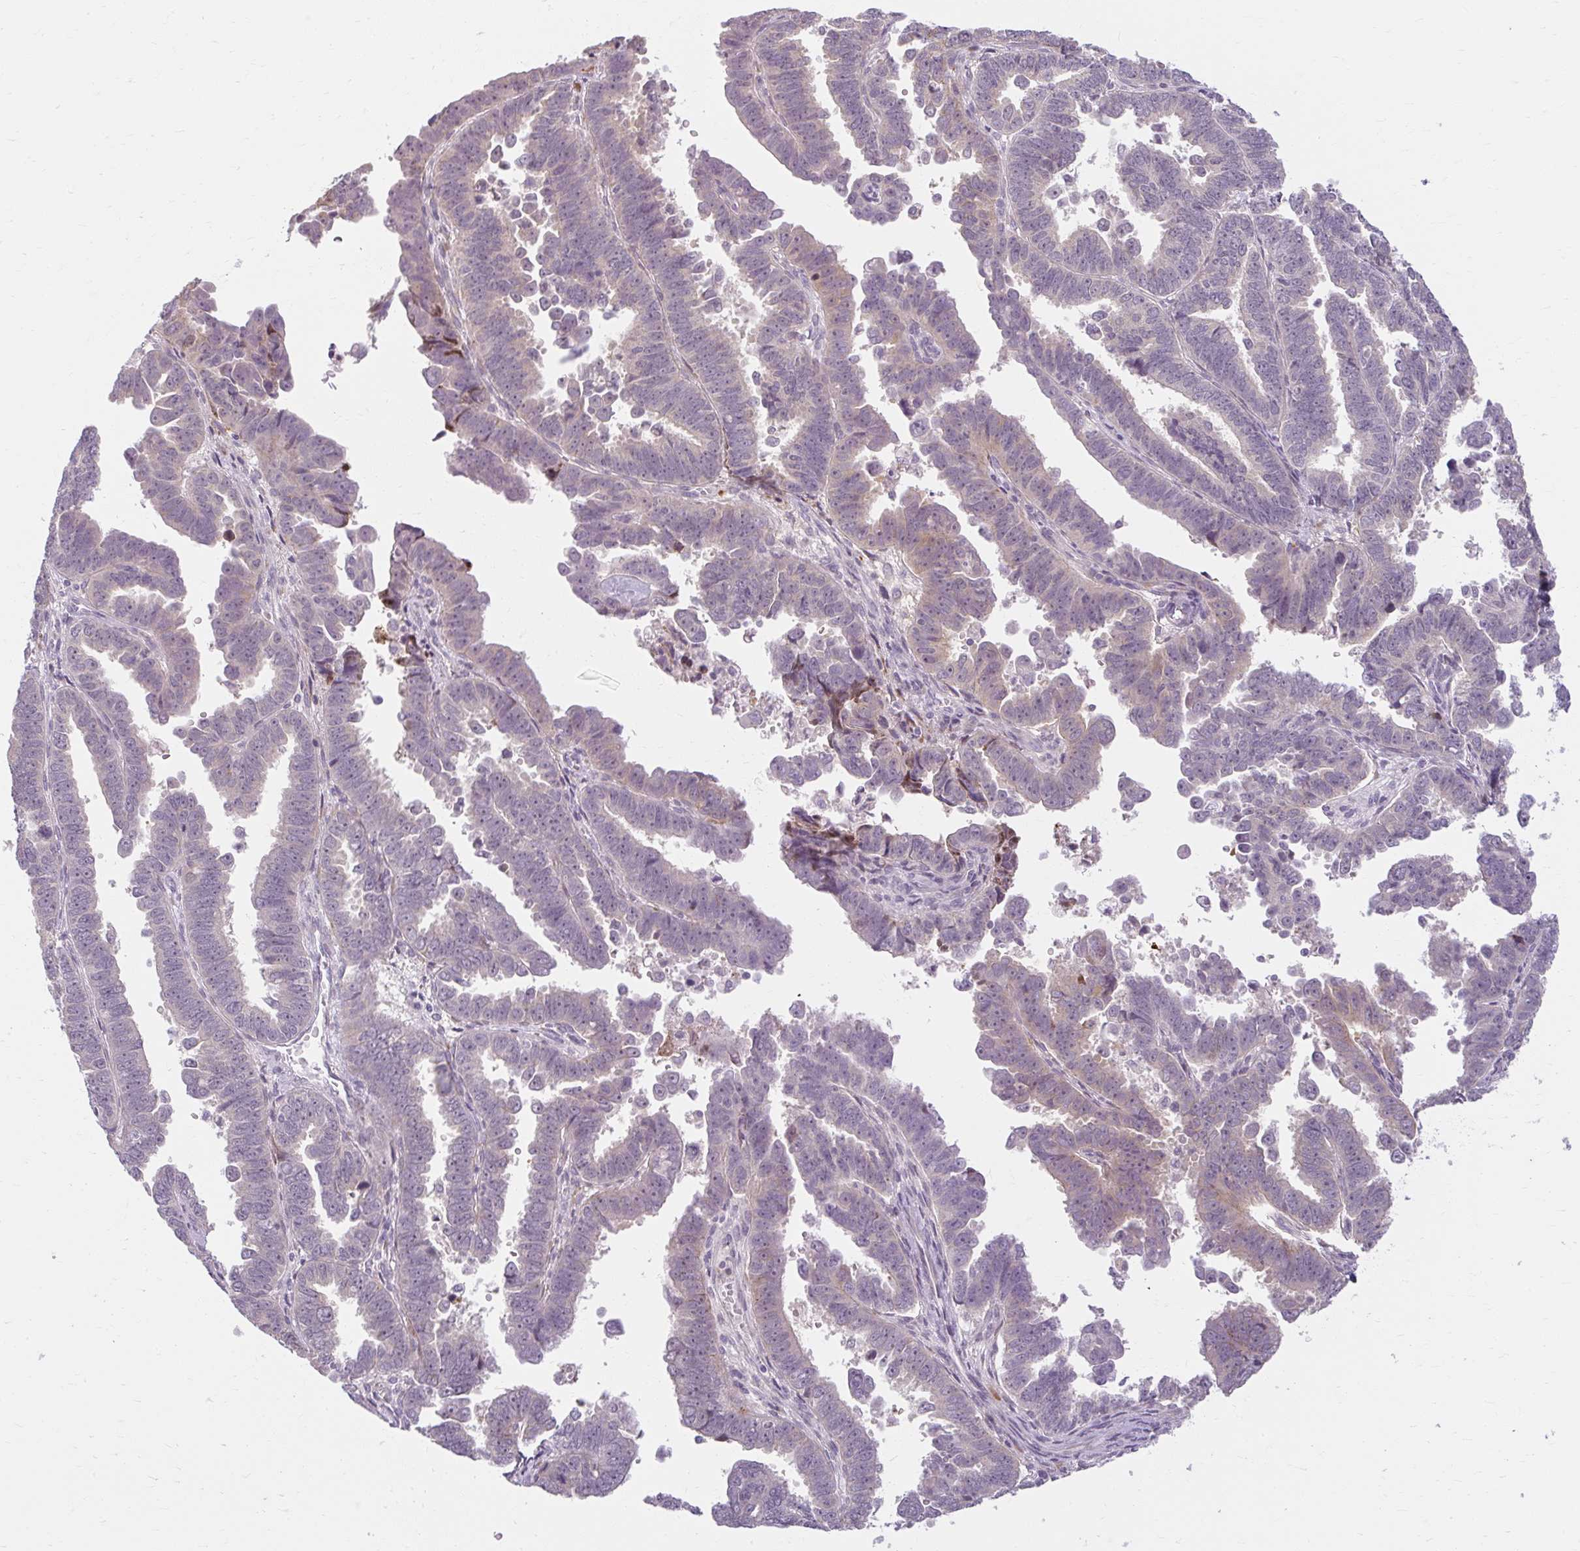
{"staining": {"intensity": "weak", "quantity": "<25%", "location": "cytoplasmic/membranous"}, "tissue": "endometrial cancer", "cell_type": "Tumor cells", "image_type": "cancer", "snomed": [{"axis": "morphology", "description": "Adenocarcinoma, NOS"}, {"axis": "topography", "description": "Endometrium"}], "caption": "Human endometrial adenocarcinoma stained for a protein using immunohistochemistry shows no expression in tumor cells.", "gene": "ZFYVE26", "patient": {"sex": "female", "age": 75}}